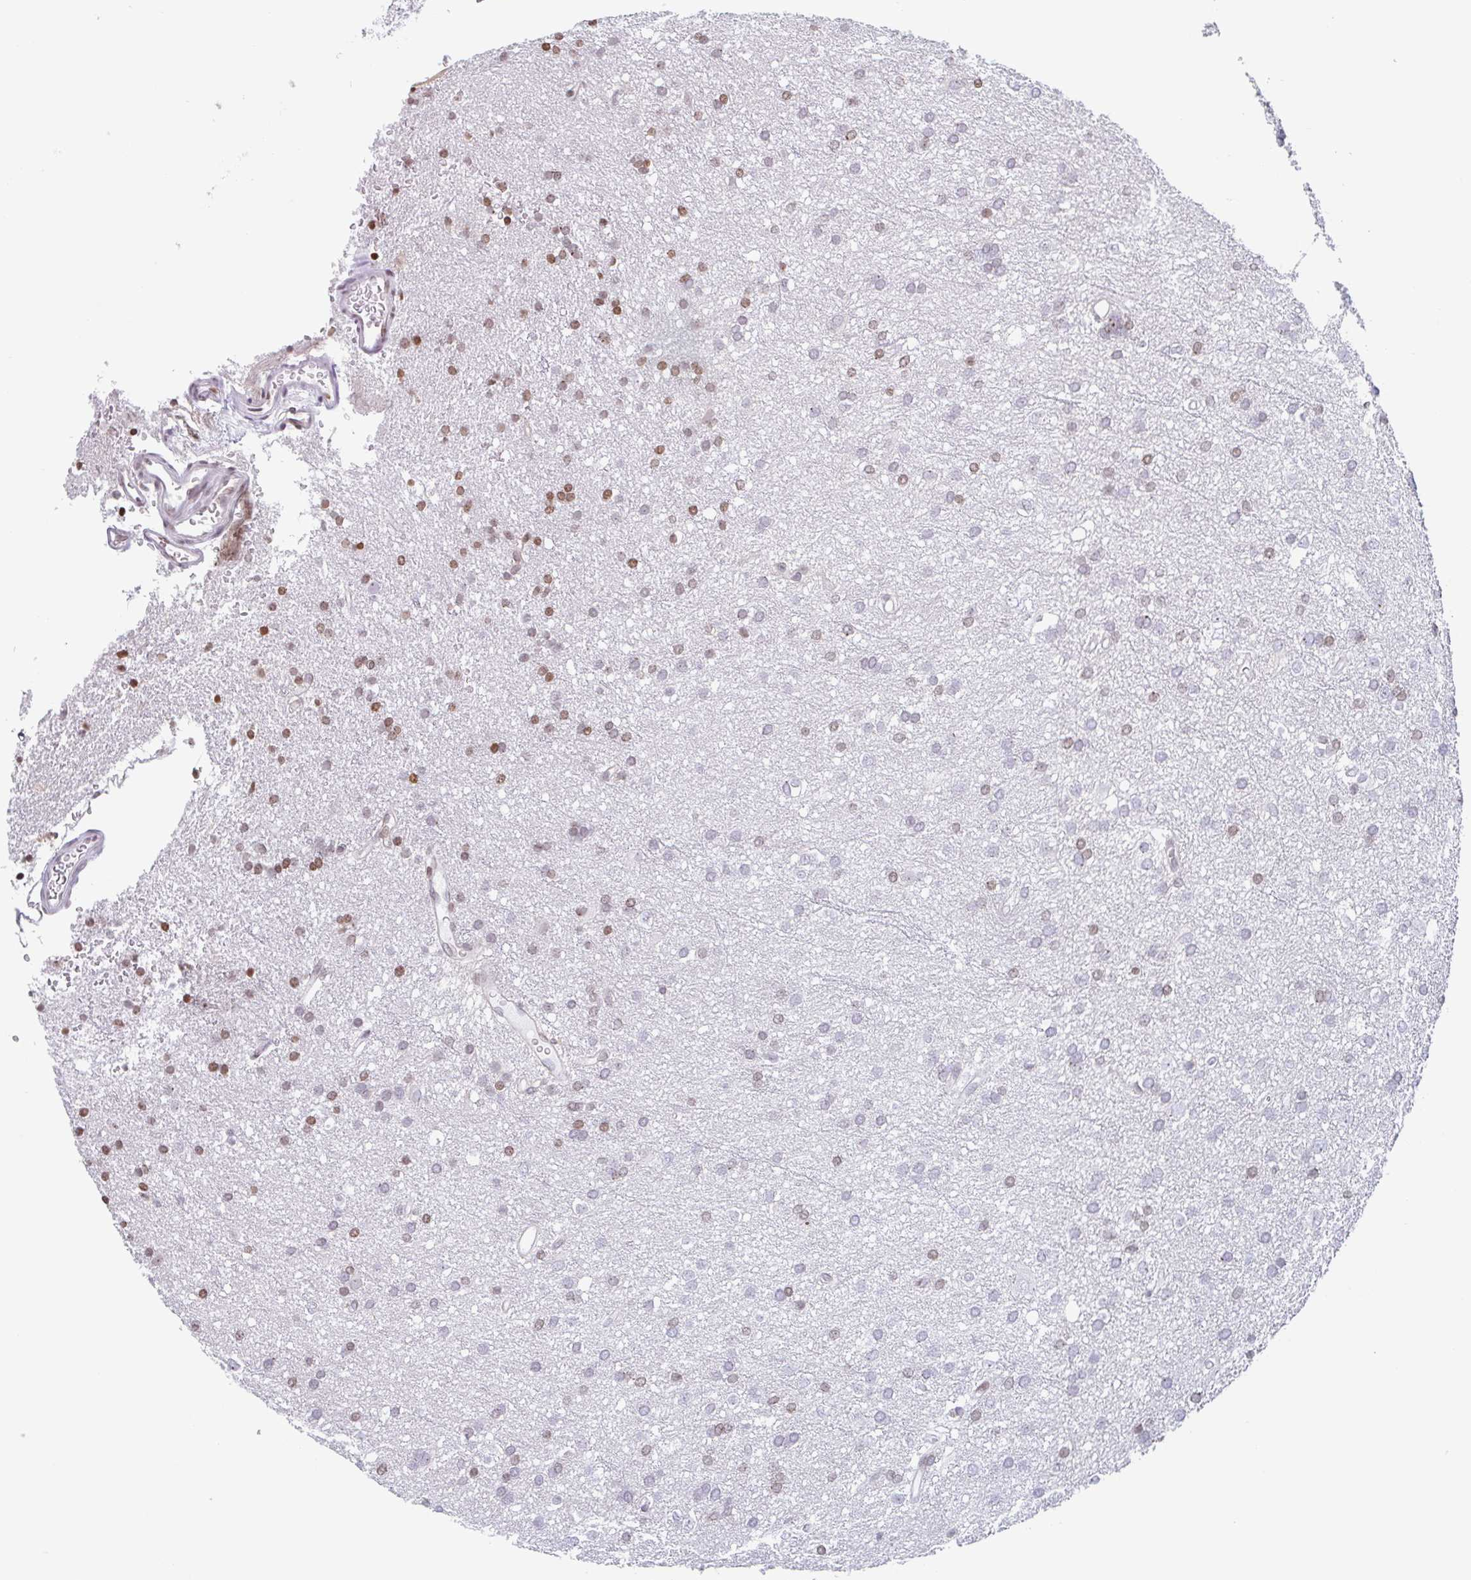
{"staining": {"intensity": "moderate", "quantity": "<25%", "location": "nuclear"}, "tissue": "glioma", "cell_type": "Tumor cells", "image_type": "cancer", "snomed": [{"axis": "morphology", "description": "Glioma, malignant, Low grade"}, {"axis": "topography", "description": "Brain"}], "caption": "Immunohistochemical staining of human glioma demonstrates moderate nuclear protein staining in about <25% of tumor cells.", "gene": "NOL6", "patient": {"sex": "female", "age": 33}}